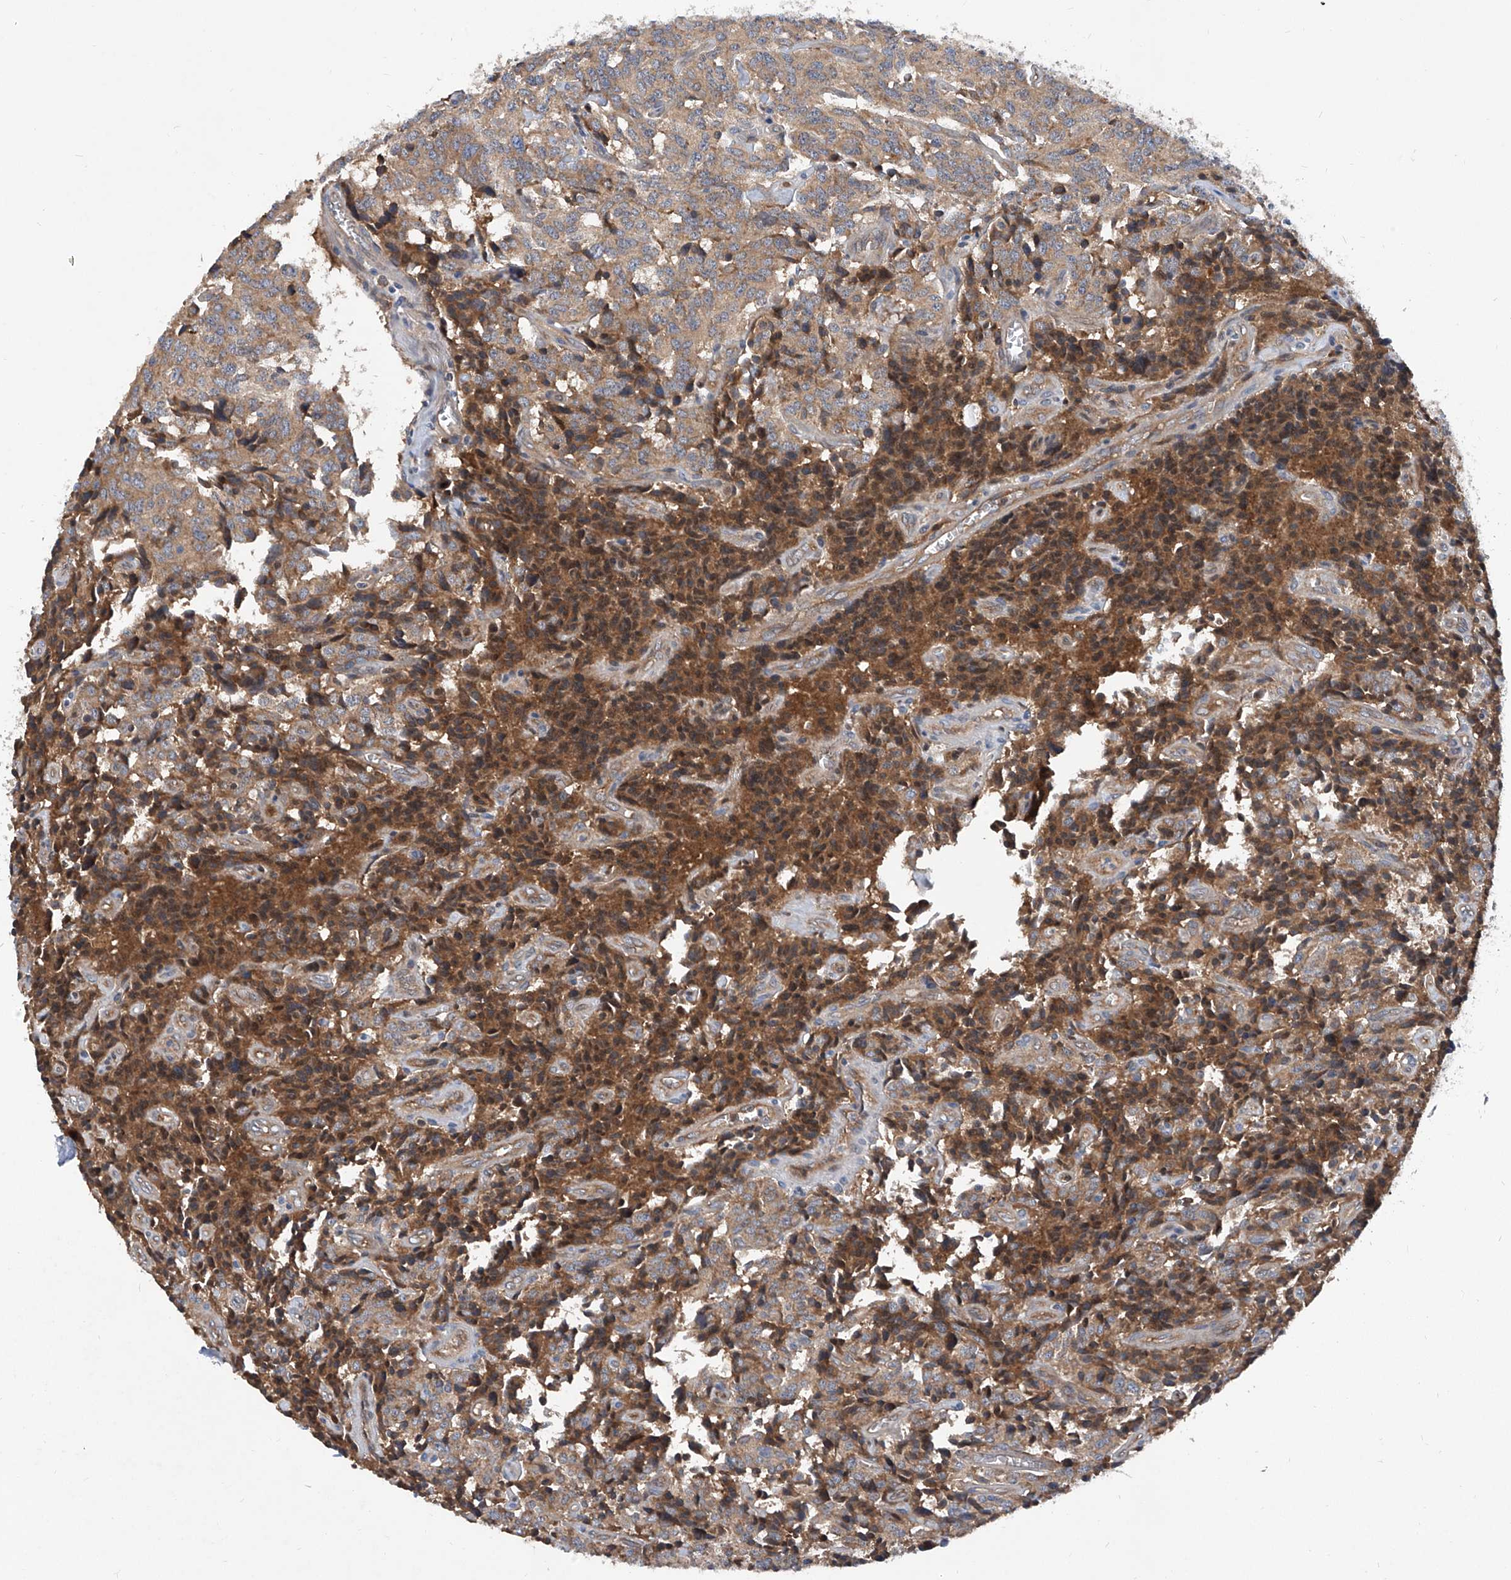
{"staining": {"intensity": "weak", "quantity": "25%-75%", "location": "cytoplasmic/membranous"}, "tissue": "carcinoid", "cell_type": "Tumor cells", "image_type": "cancer", "snomed": [{"axis": "morphology", "description": "Carcinoid, malignant, NOS"}, {"axis": "topography", "description": "Lung"}], "caption": "Carcinoid stained with a brown dye exhibits weak cytoplasmic/membranous positive positivity in about 25%-75% of tumor cells.", "gene": "ASCC3", "patient": {"sex": "female", "age": 46}}